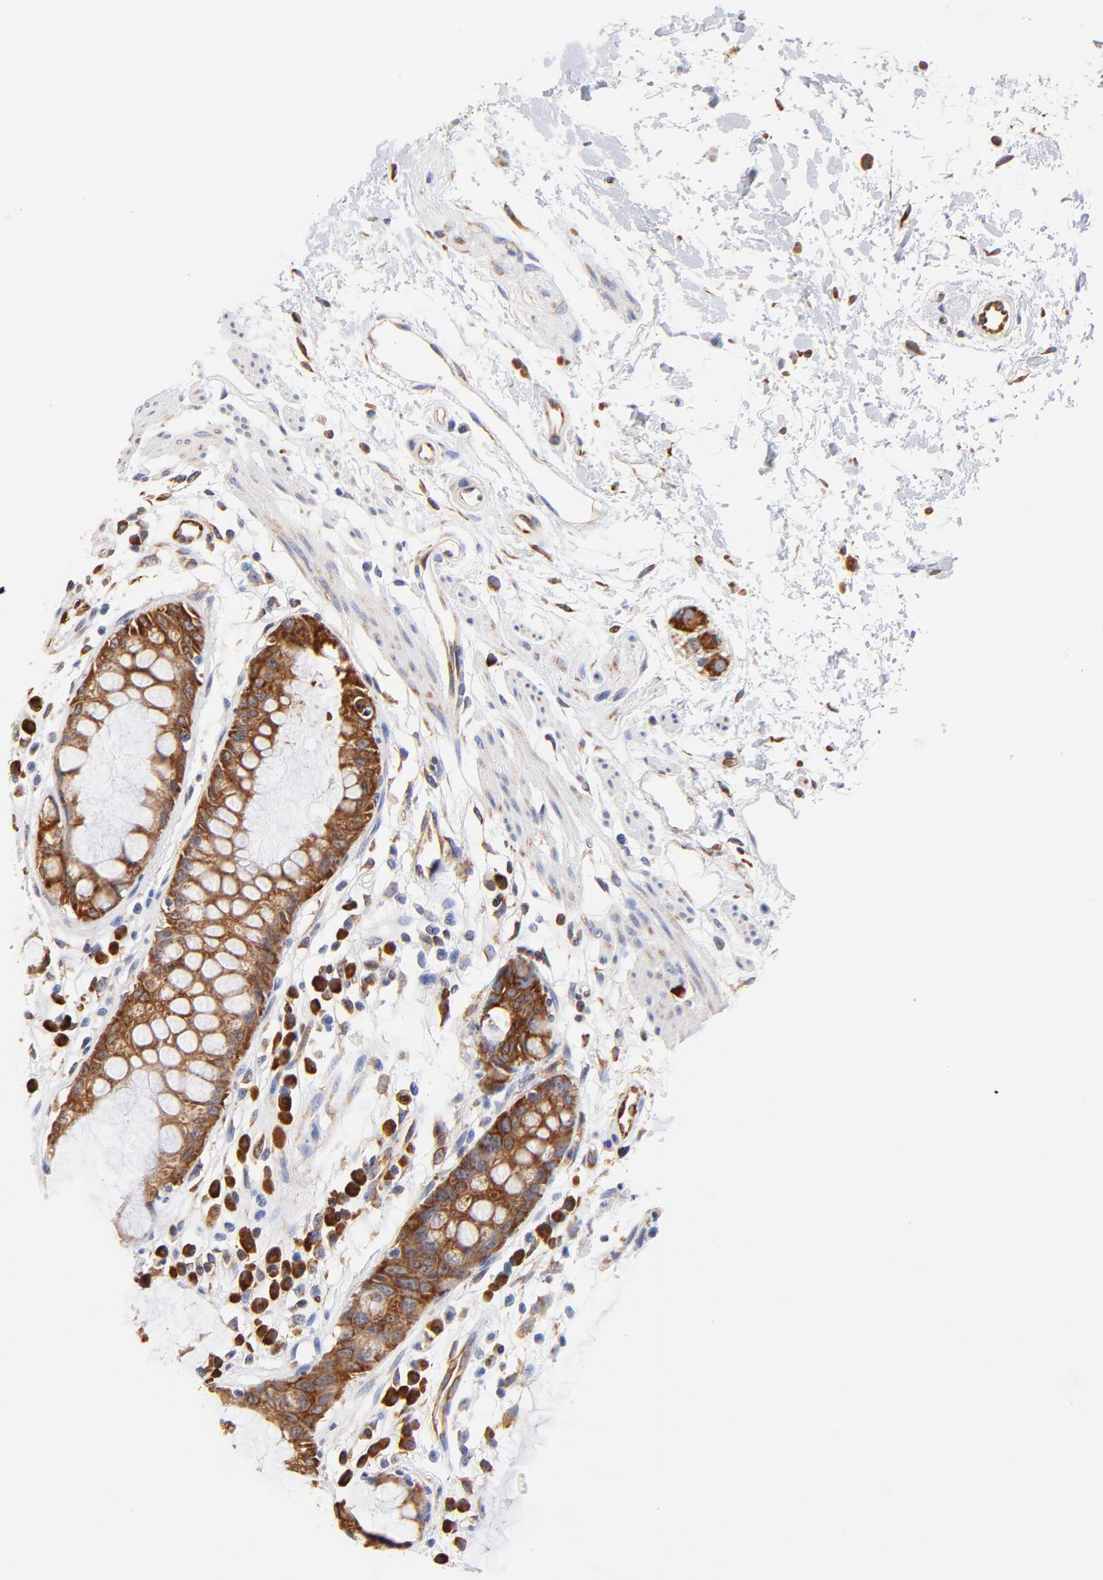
{"staining": {"intensity": "strong", "quantity": ">75%", "location": "cytoplasmic/membranous"}, "tissue": "rectum", "cell_type": "Glandular cells", "image_type": "normal", "snomed": [{"axis": "morphology", "description": "Normal tissue, NOS"}, {"axis": "morphology", "description": "Adenocarcinoma, NOS"}, {"axis": "topography", "description": "Rectum"}], "caption": "The immunohistochemical stain highlights strong cytoplasmic/membranous positivity in glandular cells of normal rectum. (brown staining indicates protein expression, while blue staining denotes nuclei).", "gene": "RPL27", "patient": {"sex": "female", "age": 65}}